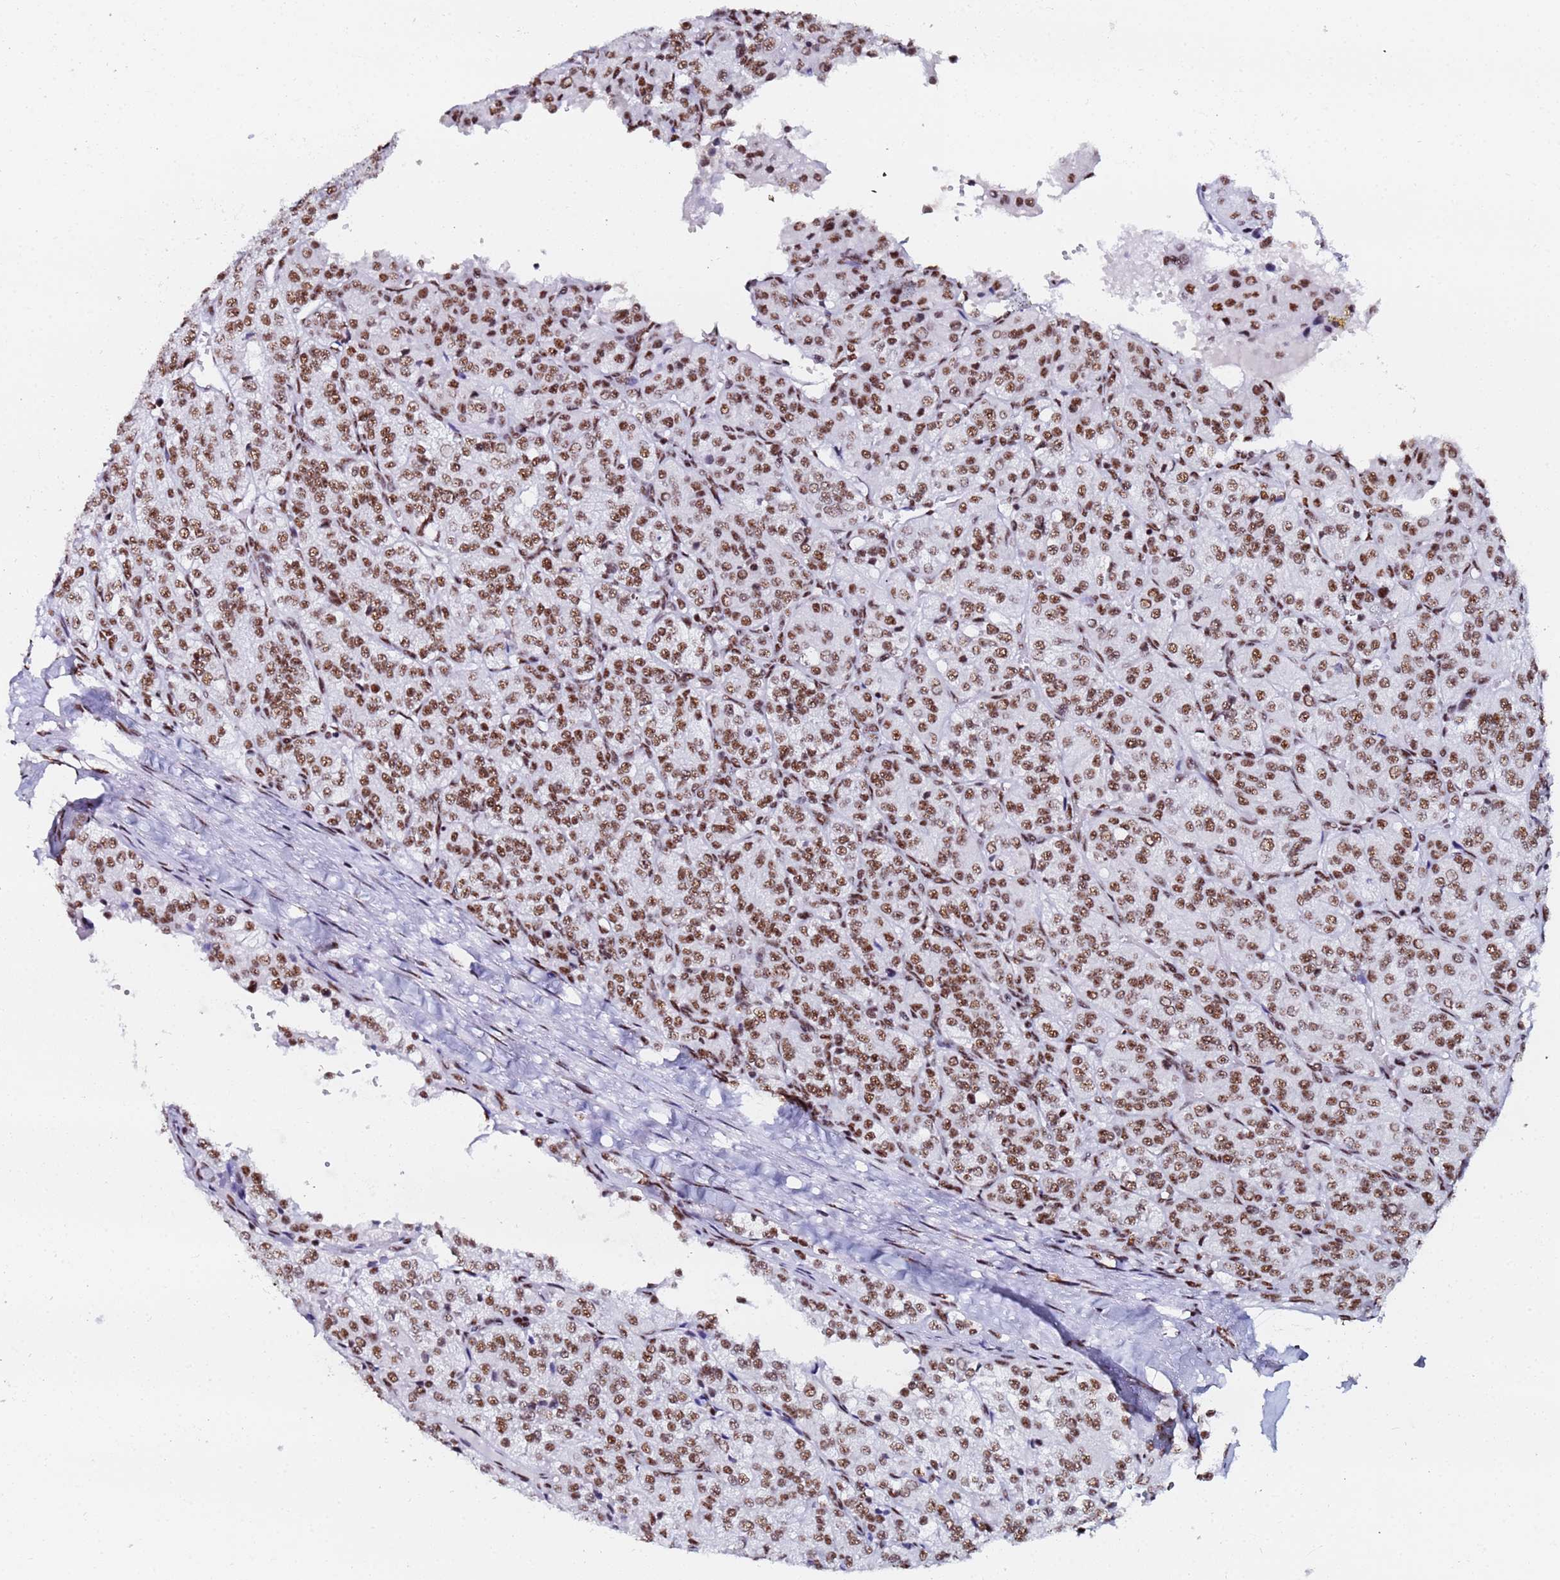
{"staining": {"intensity": "moderate", "quantity": ">75%", "location": "nuclear"}, "tissue": "renal cancer", "cell_type": "Tumor cells", "image_type": "cancer", "snomed": [{"axis": "morphology", "description": "Adenocarcinoma, NOS"}, {"axis": "topography", "description": "Kidney"}], "caption": "The immunohistochemical stain shows moderate nuclear positivity in tumor cells of renal cancer tissue.", "gene": "SNRPA1", "patient": {"sex": "female", "age": 63}}